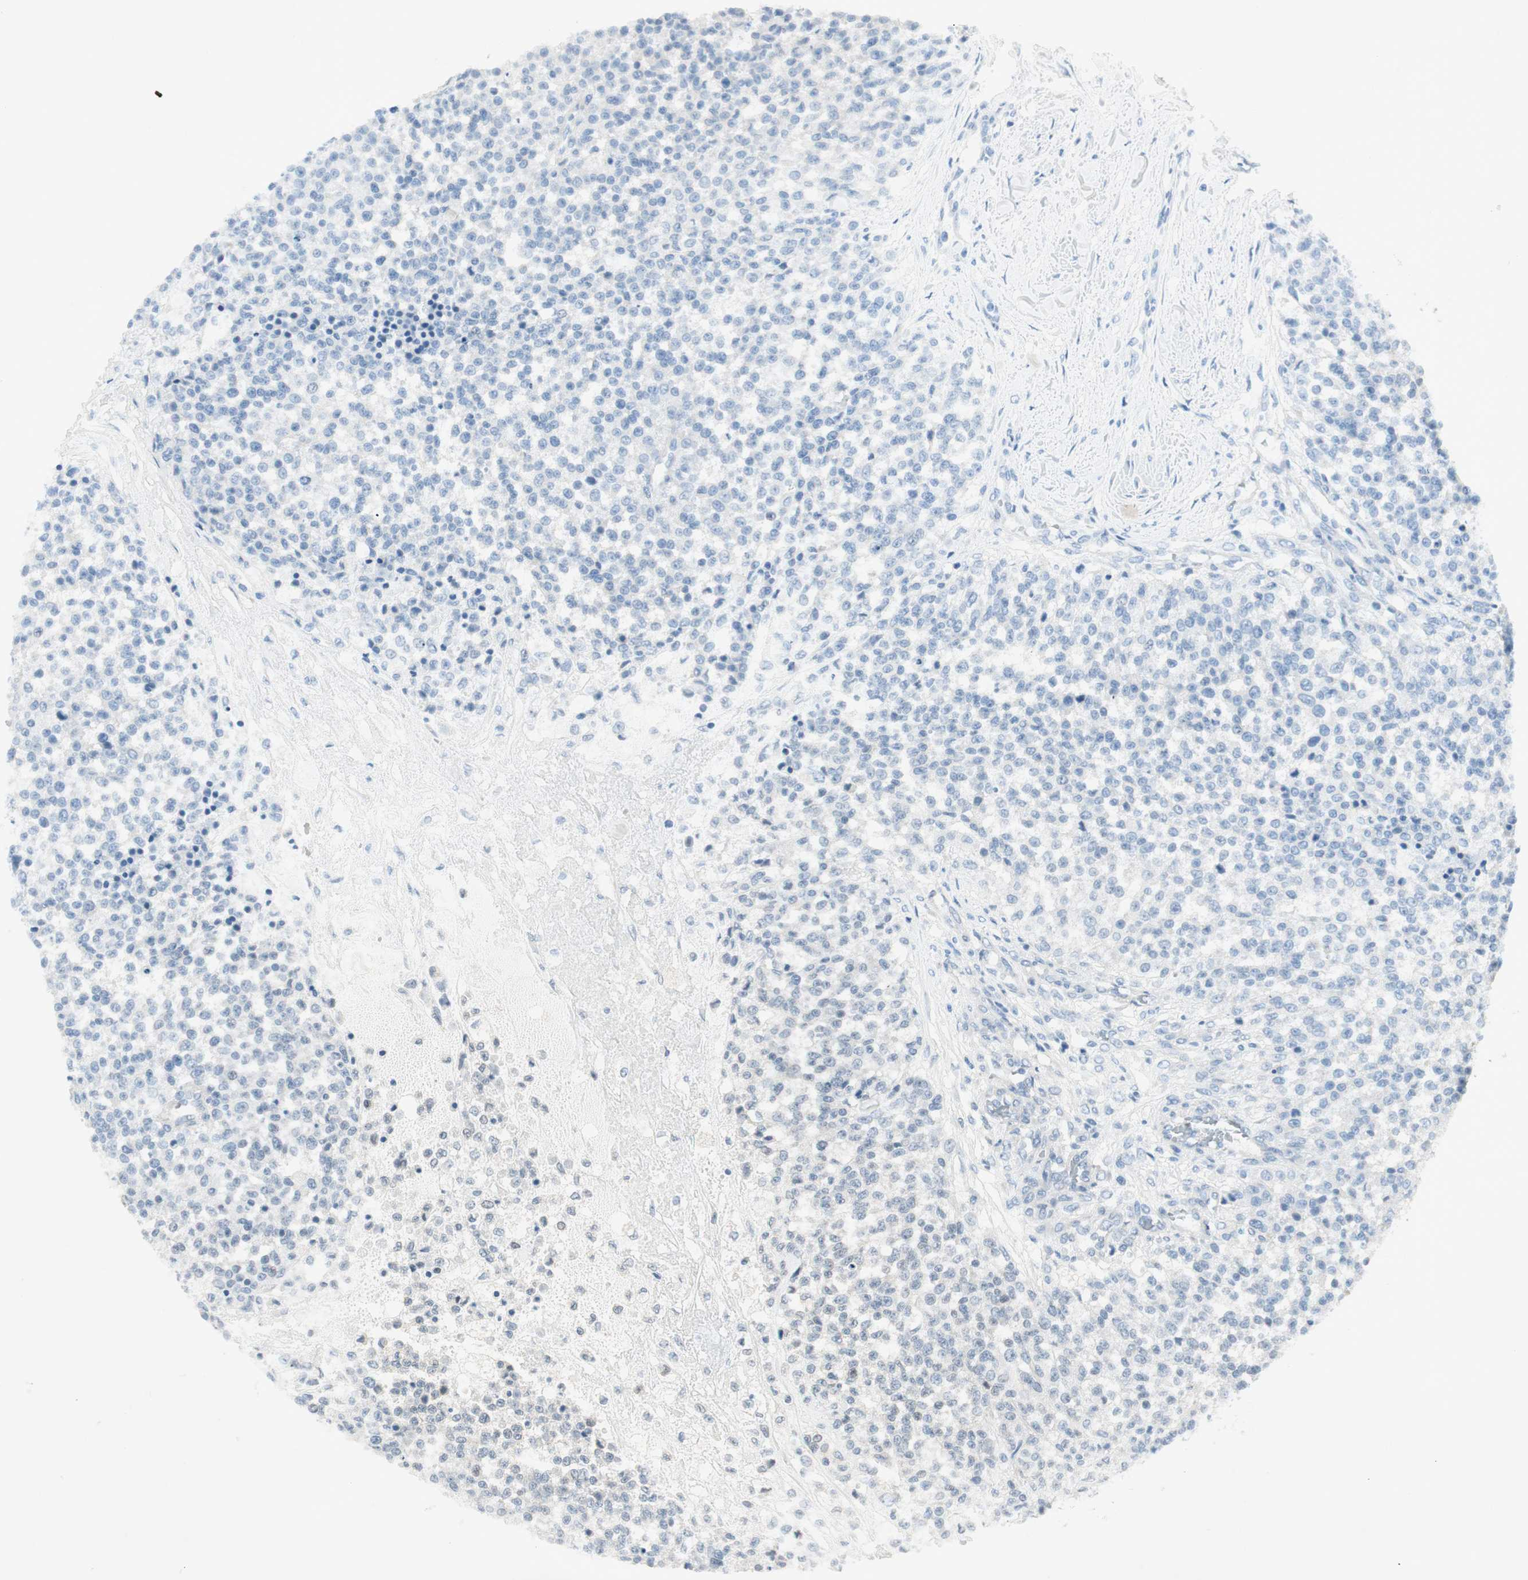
{"staining": {"intensity": "negative", "quantity": "none", "location": "none"}, "tissue": "testis cancer", "cell_type": "Tumor cells", "image_type": "cancer", "snomed": [{"axis": "morphology", "description": "Seminoma, NOS"}, {"axis": "topography", "description": "Testis"}], "caption": "Seminoma (testis) was stained to show a protein in brown. There is no significant staining in tumor cells.", "gene": "ITGB4", "patient": {"sex": "male", "age": 59}}